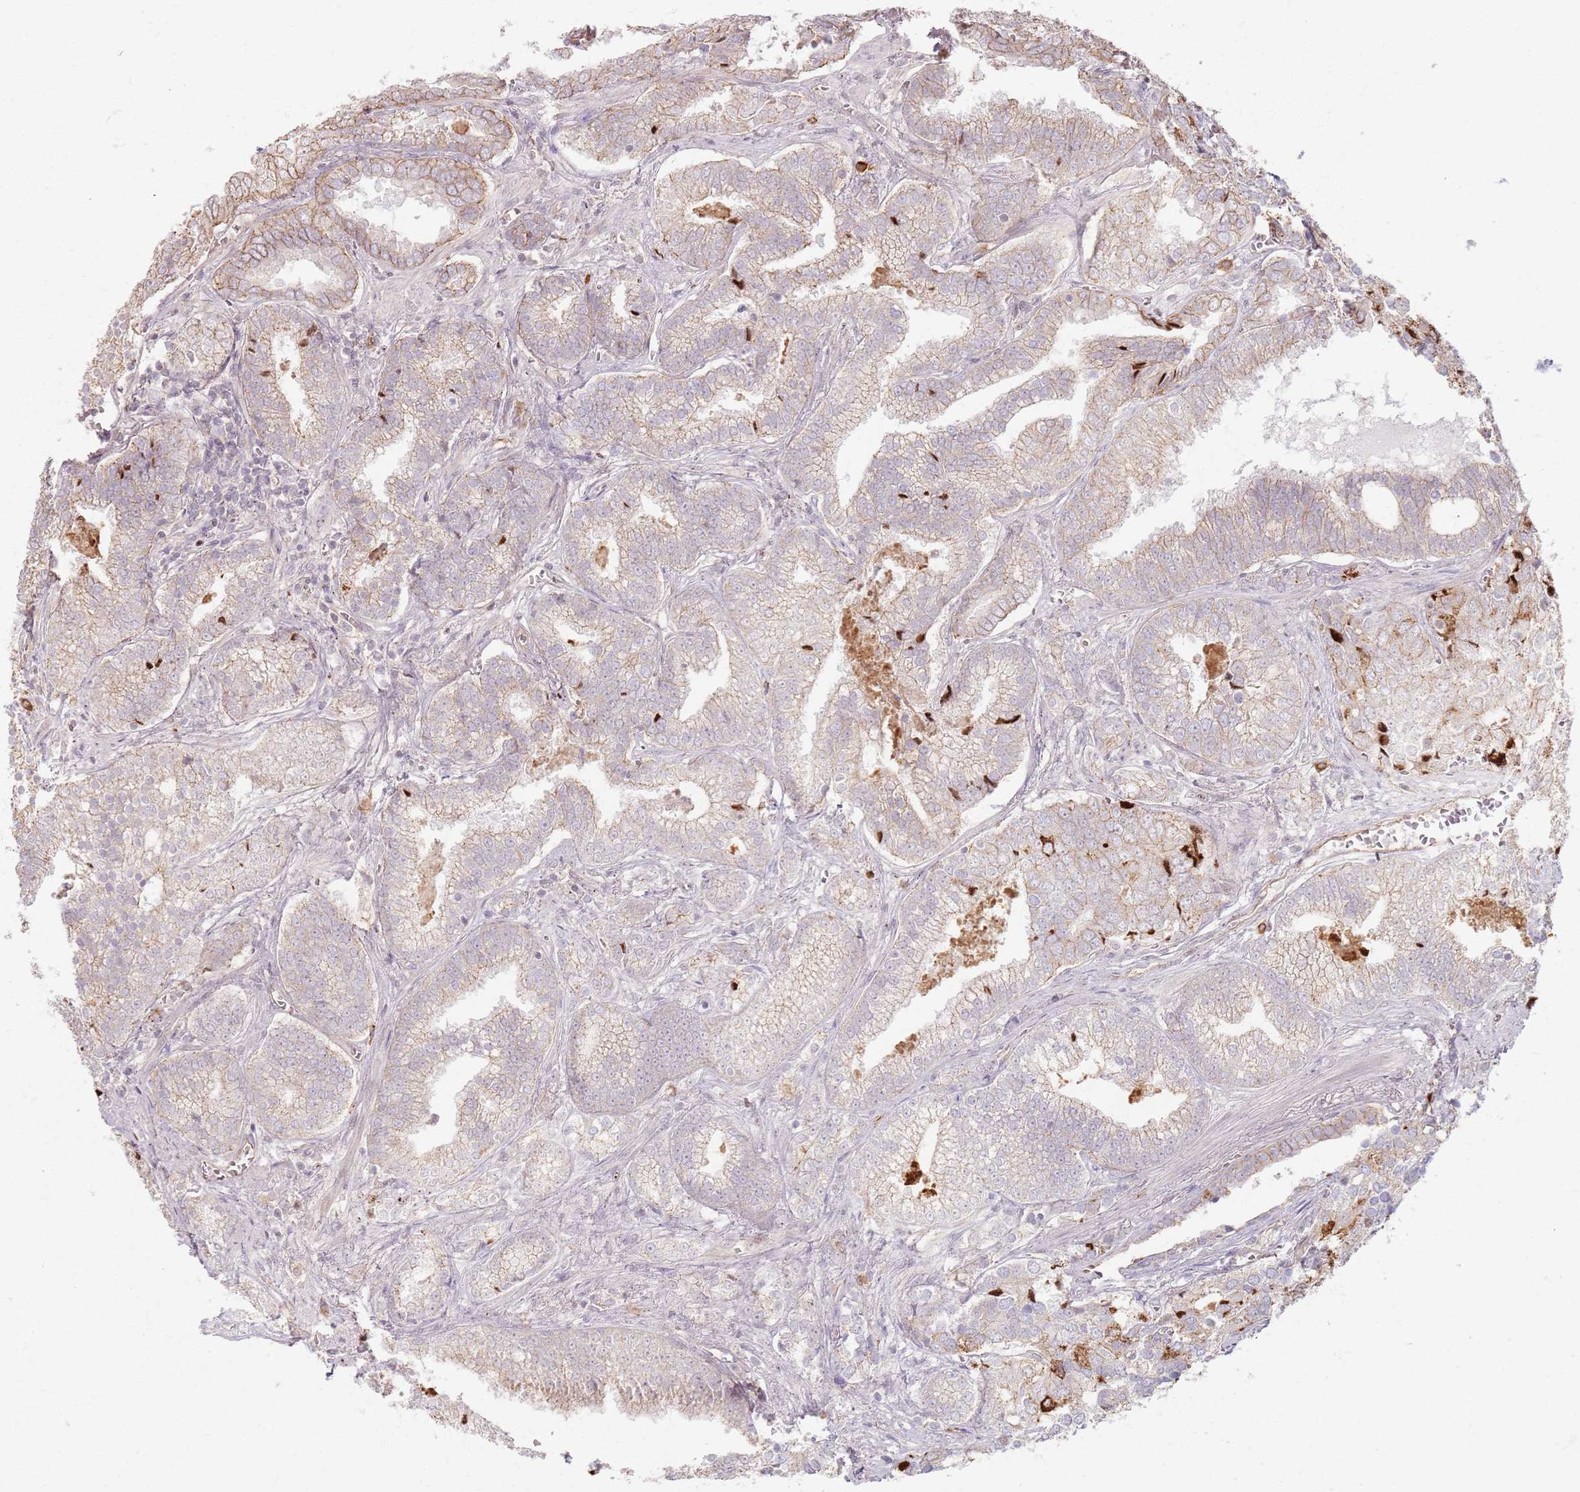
{"staining": {"intensity": "weak", "quantity": "25%-75%", "location": "cytoplasmic/membranous"}, "tissue": "prostate cancer", "cell_type": "Tumor cells", "image_type": "cancer", "snomed": [{"axis": "morphology", "description": "Adenocarcinoma, High grade"}, {"axis": "topography", "description": "Prostate"}], "caption": "Immunohistochemical staining of human high-grade adenocarcinoma (prostate) shows low levels of weak cytoplasmic/membranous protein staining in about 25%-75% of tumor cells.", "gene": "KCNA5", "patient": {"sex": "male", "age": 67}}